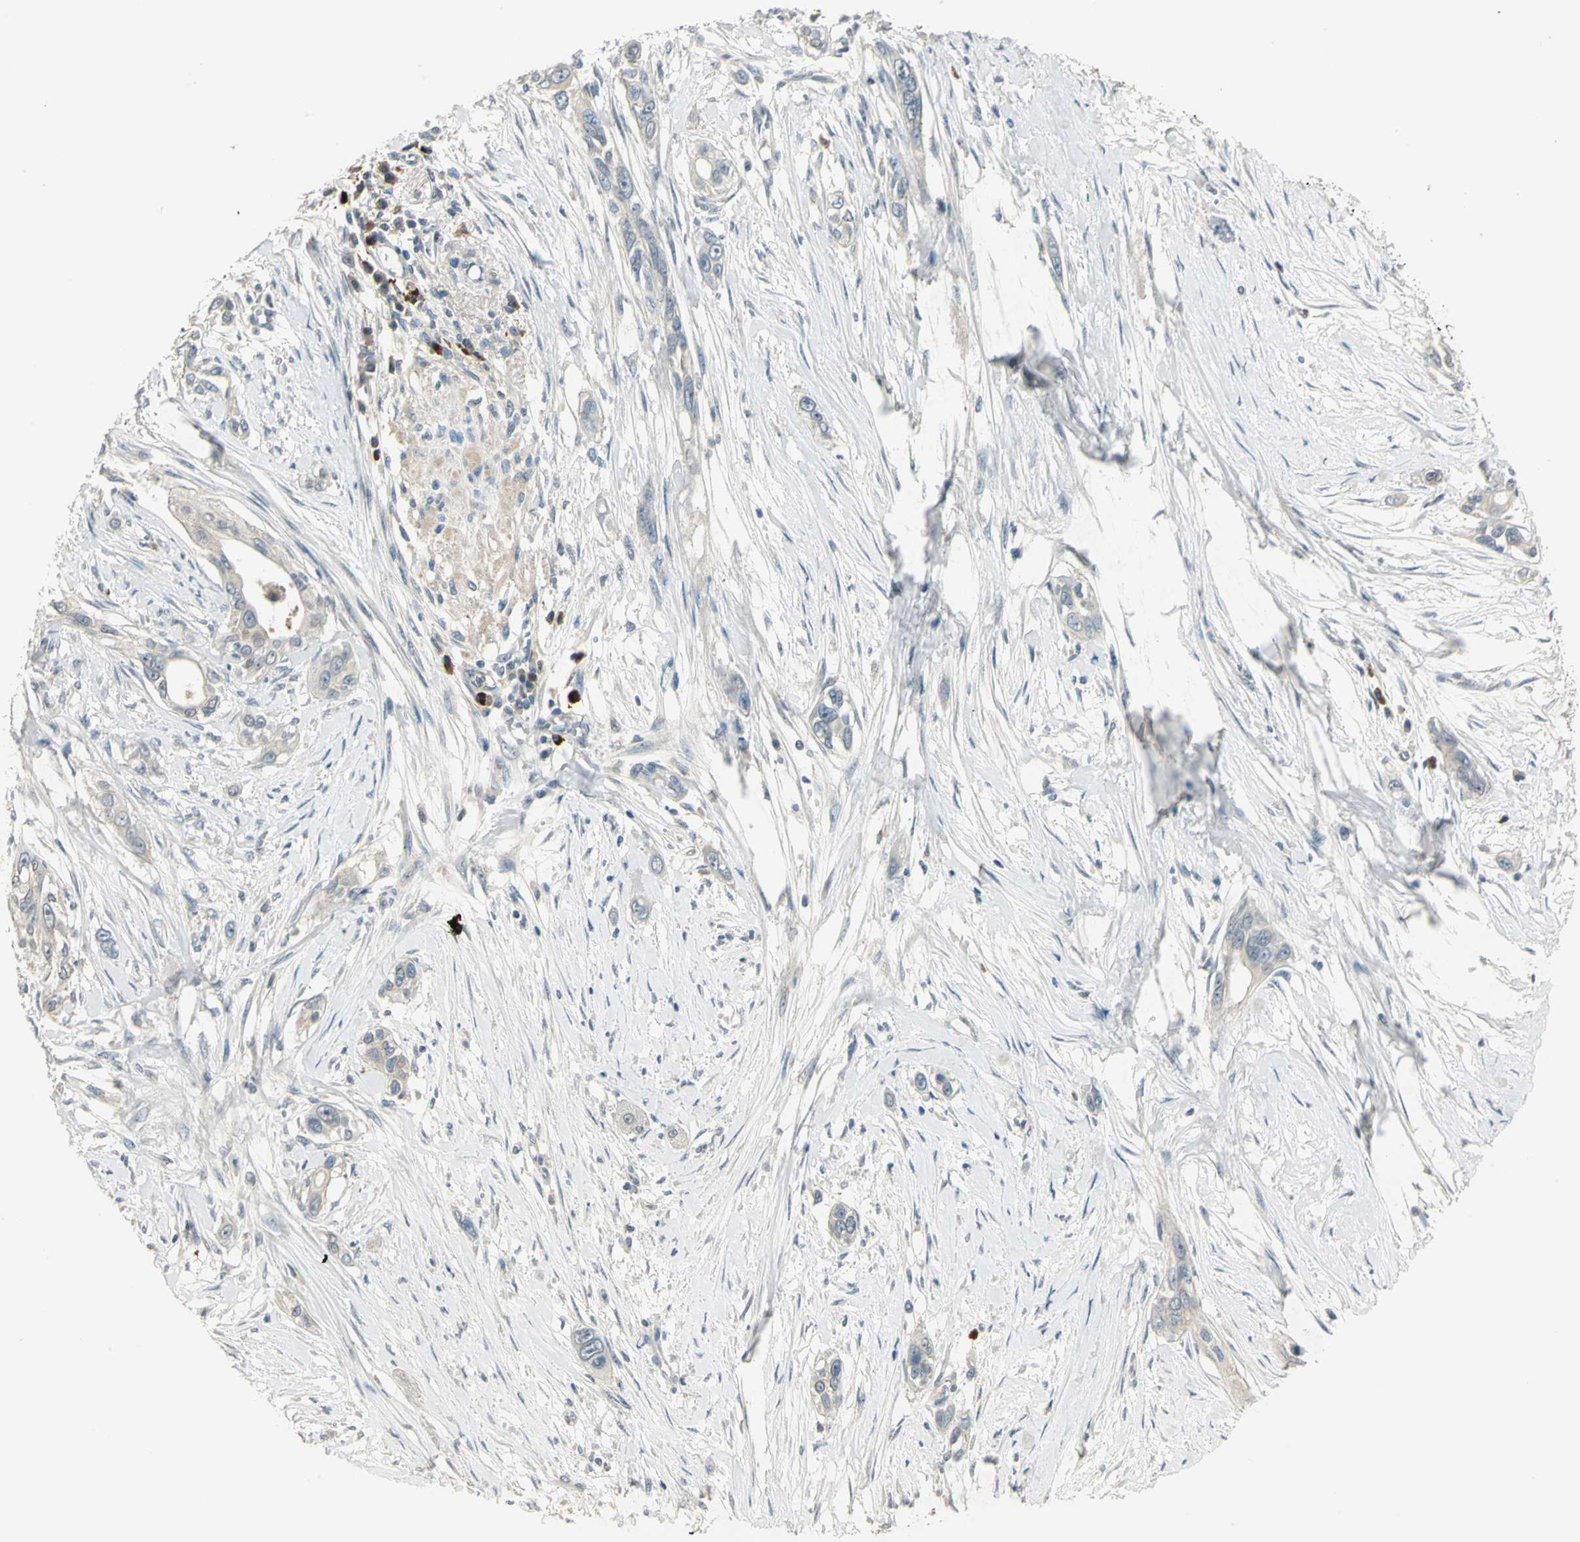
{"staining": {"intensity": "negative", "quantity": "none", "location": "none"}, "tissue": "pancreatic cancer", "cell_type": "Tumor cells", "image_type": "cancer", "snomed": [{"axis": "morphology", "description": "Adenocarcinoma, NOS"}, {"axis": "topography", "description": "Pancreas"}], "caption": "Immunohistochemical staining of pancreatic cancer exhibits no significant positivity in tumor cells. (Stains: DAB immunohistochemistry with hematoxylin counter stain, Microscopy: brightfield microscopy at high magnification).", "gene": "PROC", "patient": {"sex": "female", "age": 60}}